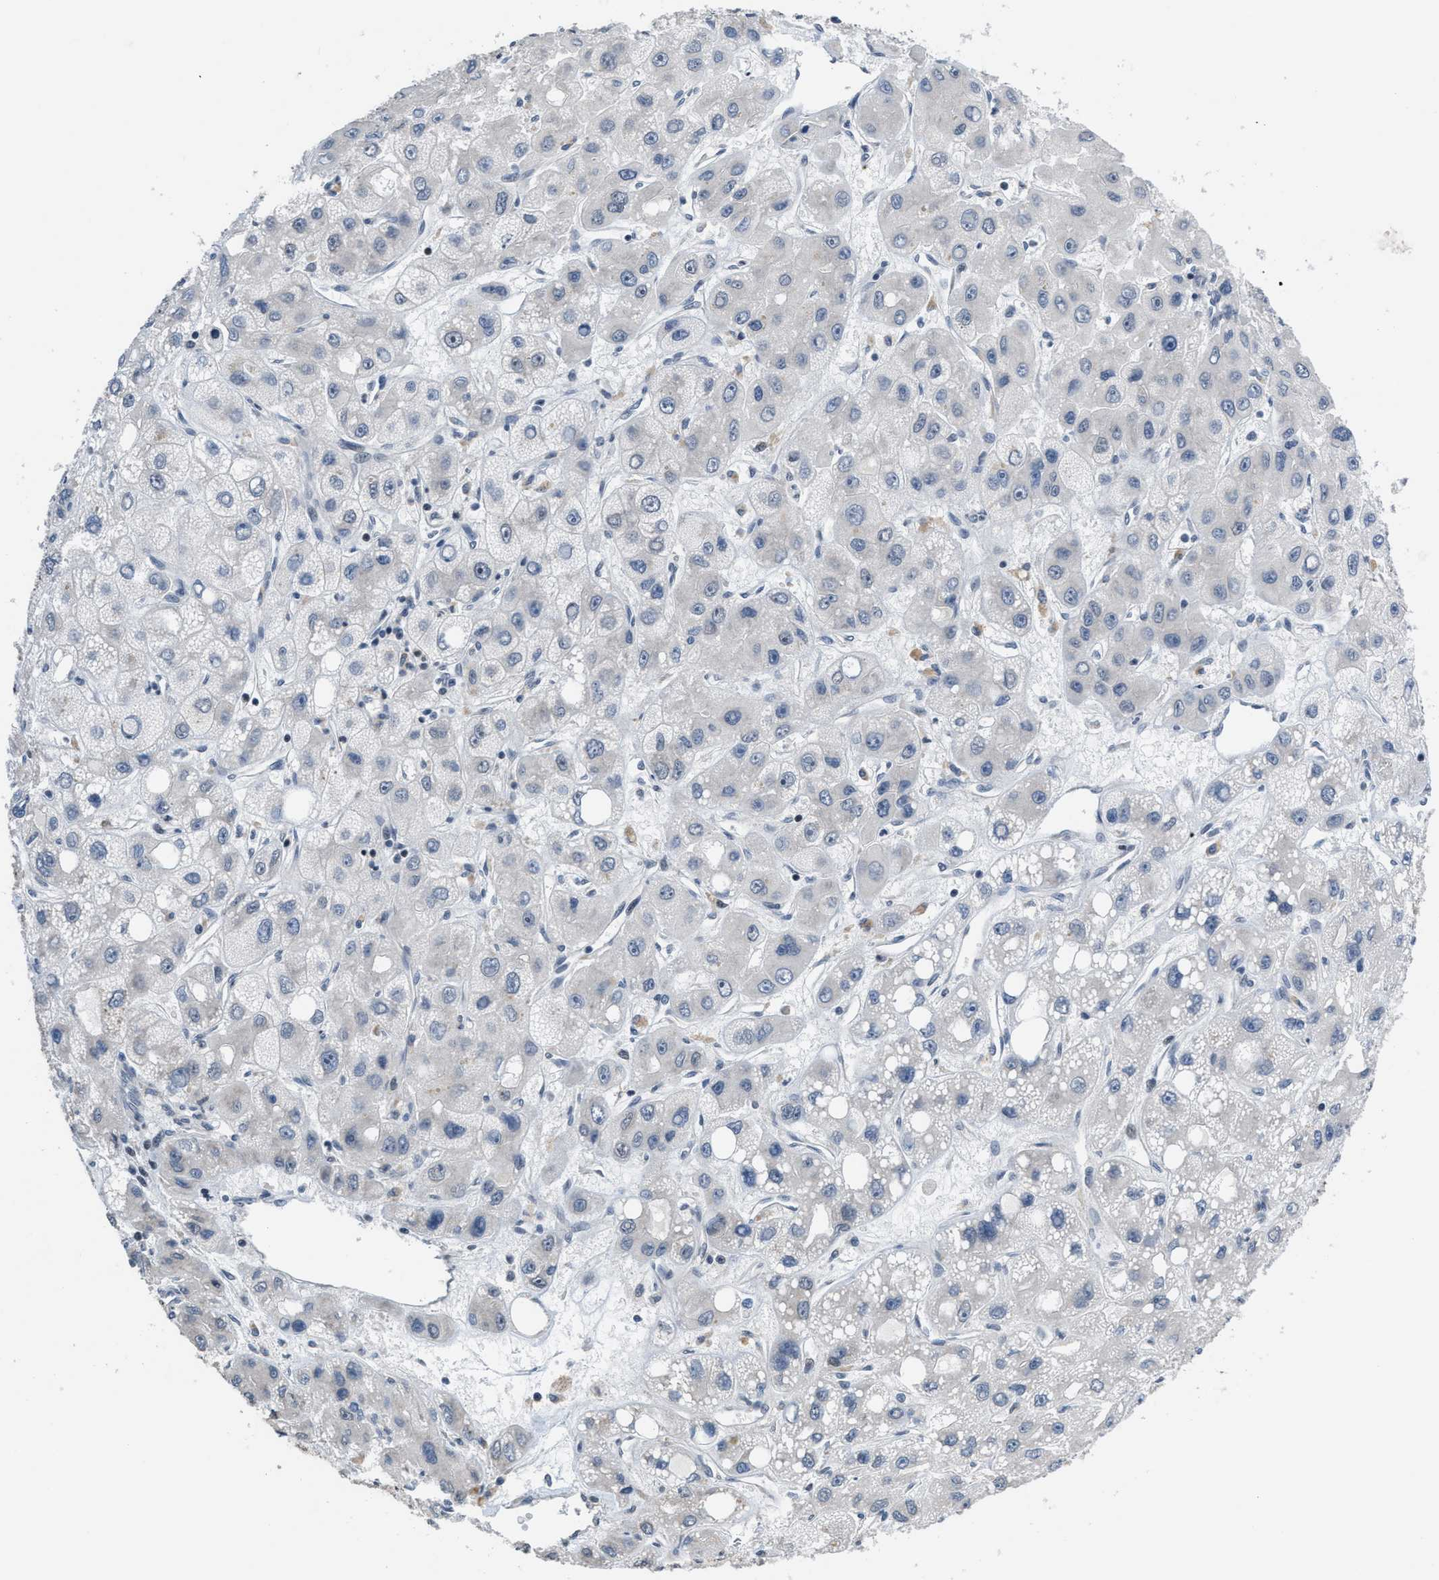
{"staining": {"intensity": "negative", "quantity": "none", "location": "none"}, "tissue": "liver cancer", "cell_type": "Tumor cells", "image_type": "cancer", "snomed": [{"axis": "morphology", "description": "Carcinoma, Hepatocellular, NOS"}, {"axis": "topography", "description": "Liver"}], "caption": "Immunohistochemistry histopathology image of human liver cancer (hepatocellular carcinoma) stained for a protein (brown), which exhibits no positivity in tumor cells.", "gene": "SETD5", "patient": {"sex": "male", "age": 55}}